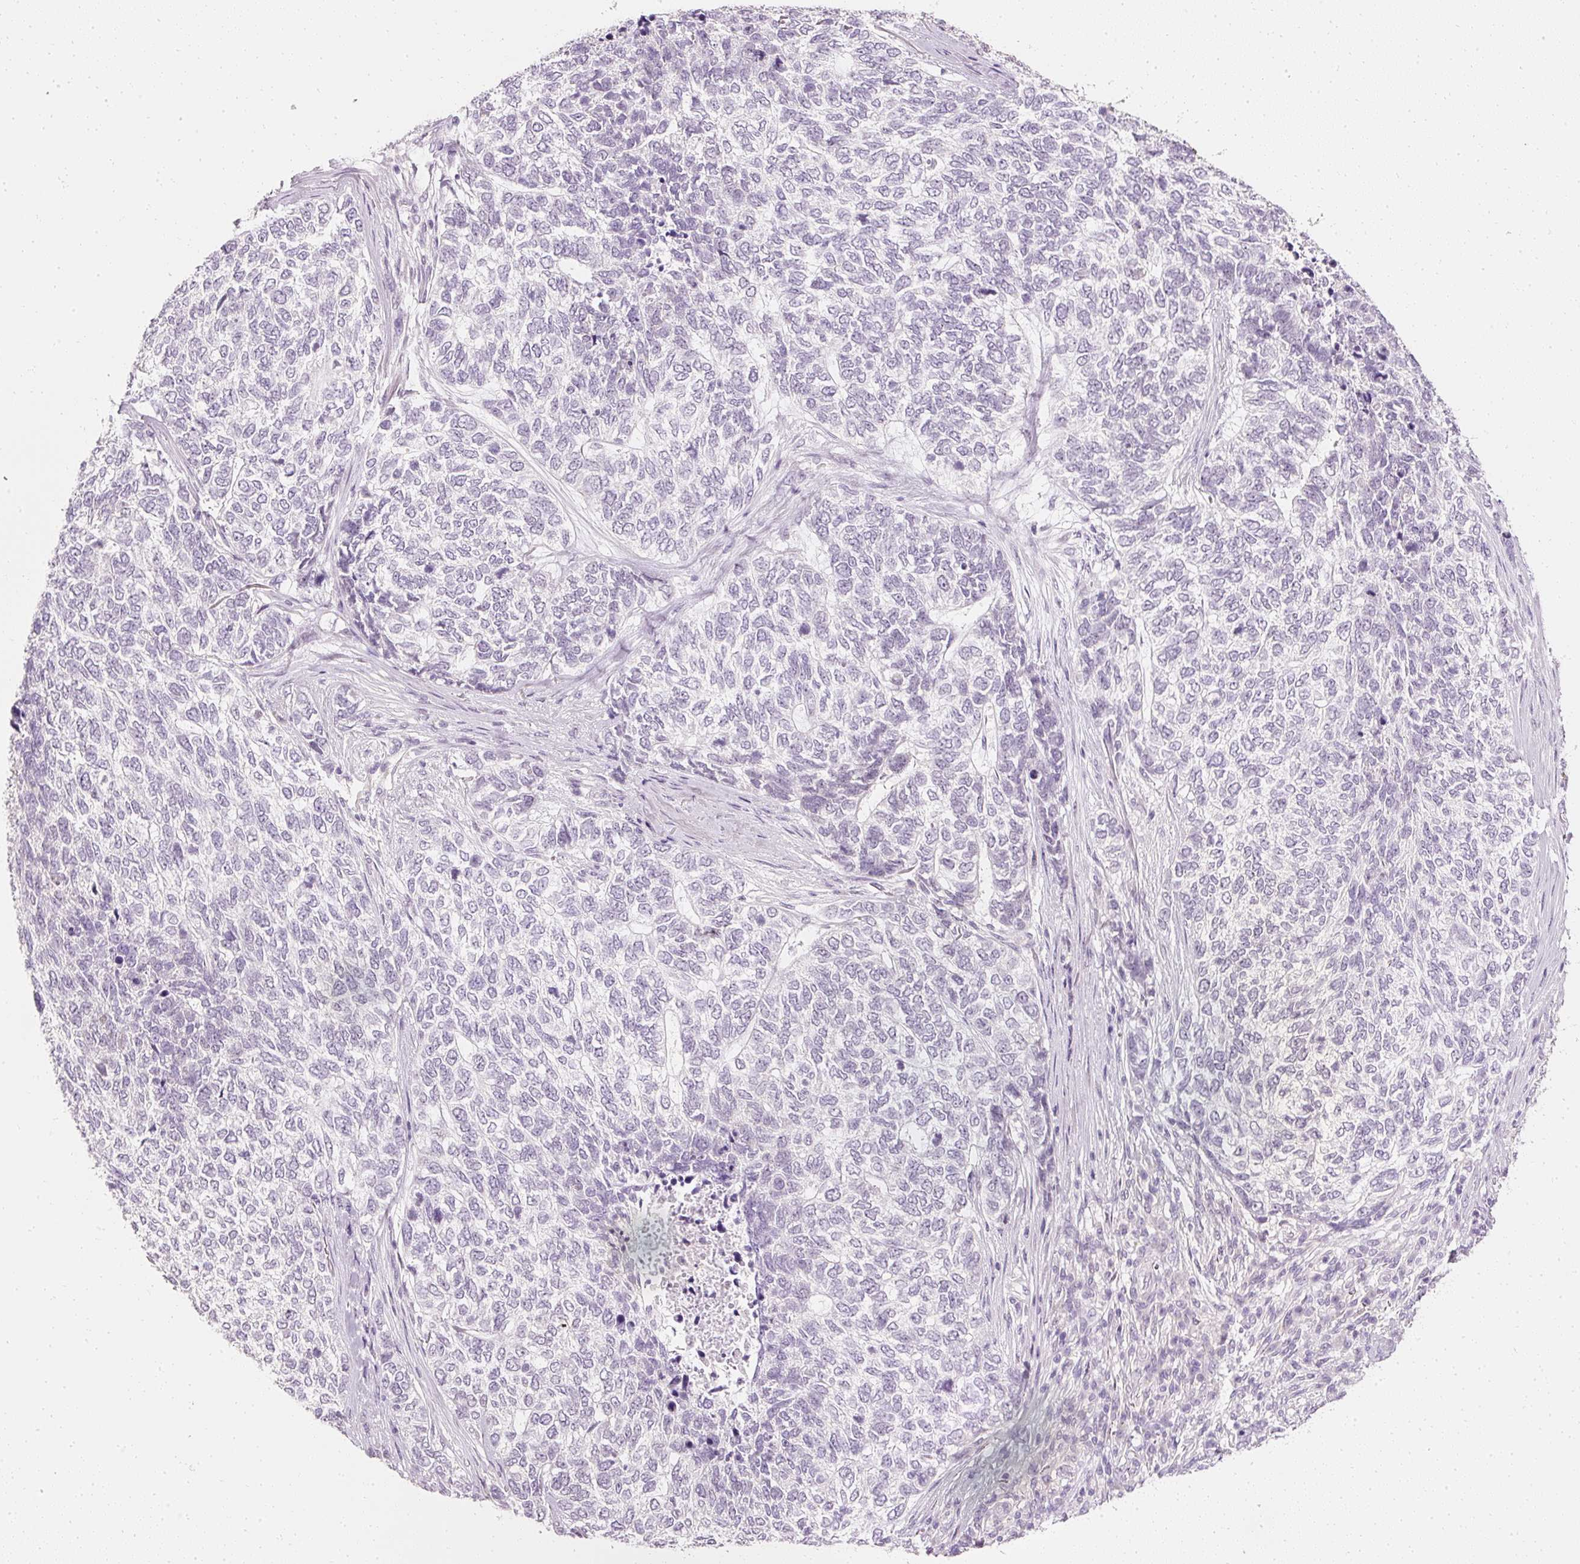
{"staining": {"intensity": "negative", "quantity": "none", "location": "none"}, "tissue": "skin cancer", "cell_type": "Tumor cells", "image_type": "cancer", "snomed": [{"axis": "morphology", "description": "Basal cell carcinoma"}, {"axis": "topography", "description": "Skin"}], "caption": "Photomicrograph shows no protein expression in tumor cells of skin basal cell carcinoma tissue.", "gene": "ELAVL3", "patient": {"sex": "female", "age": 65}}